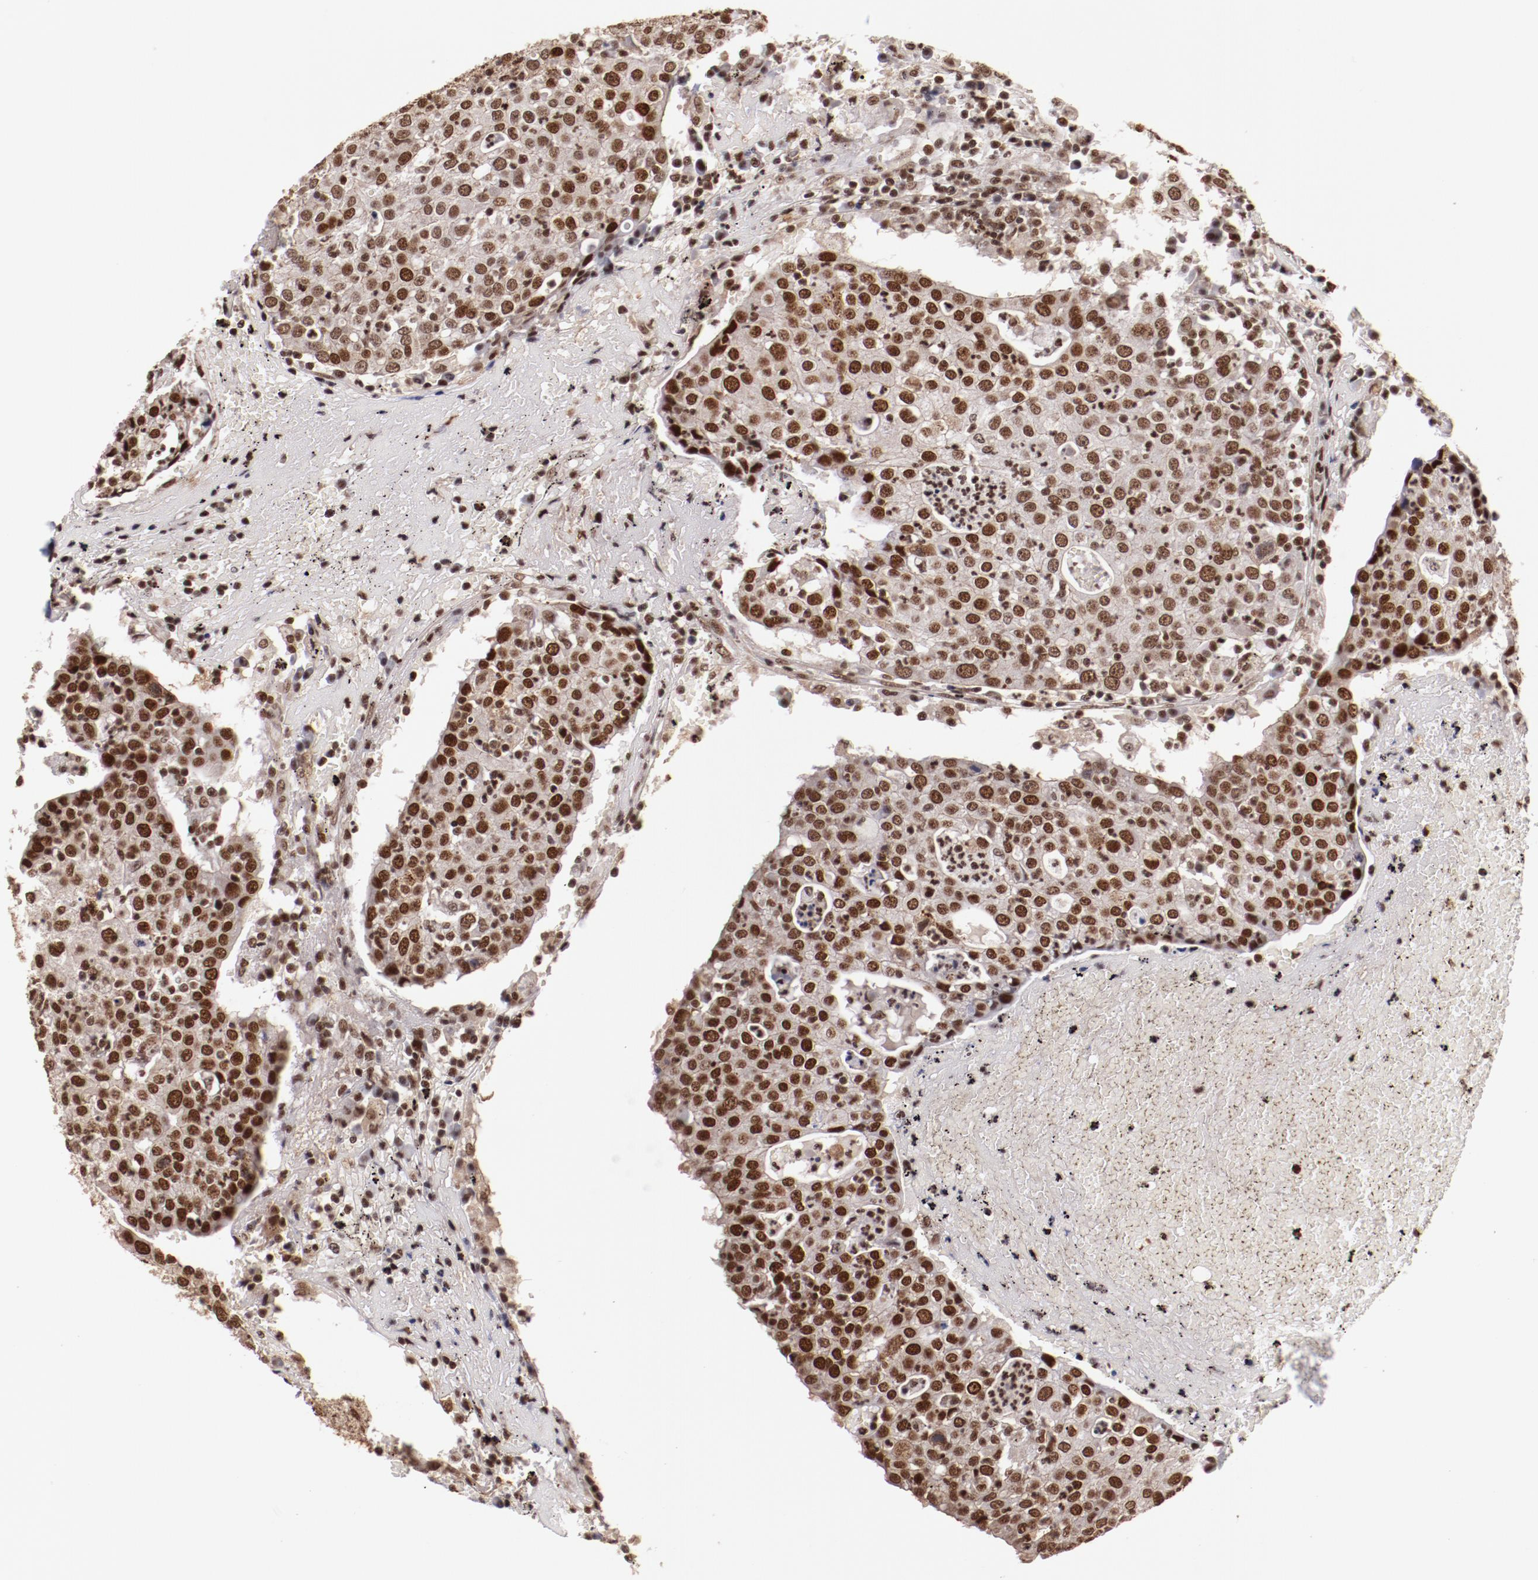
{"staining": {"intensity": "moderate", "quantity": ">75%", "location": "nuclear"}, "tissue": "head and neck cancer", "cell_type": "Tumor cells", "image_type": "cancer", "snomed": [{"axis": "morphology", "description": "Adenocarcinoma, NOS"}, {"axis": "topography", "description": "Salivary gland"}, {"axis": "topography", "description": "Head-Neck"}], "caption": "Head and neck cancer stained with a brown dye demonstrates moderate nuclear positive expression in about >75% of tumor cells.", "gene": "STAG2", "patient": {"sex": "female", "age": 65}}